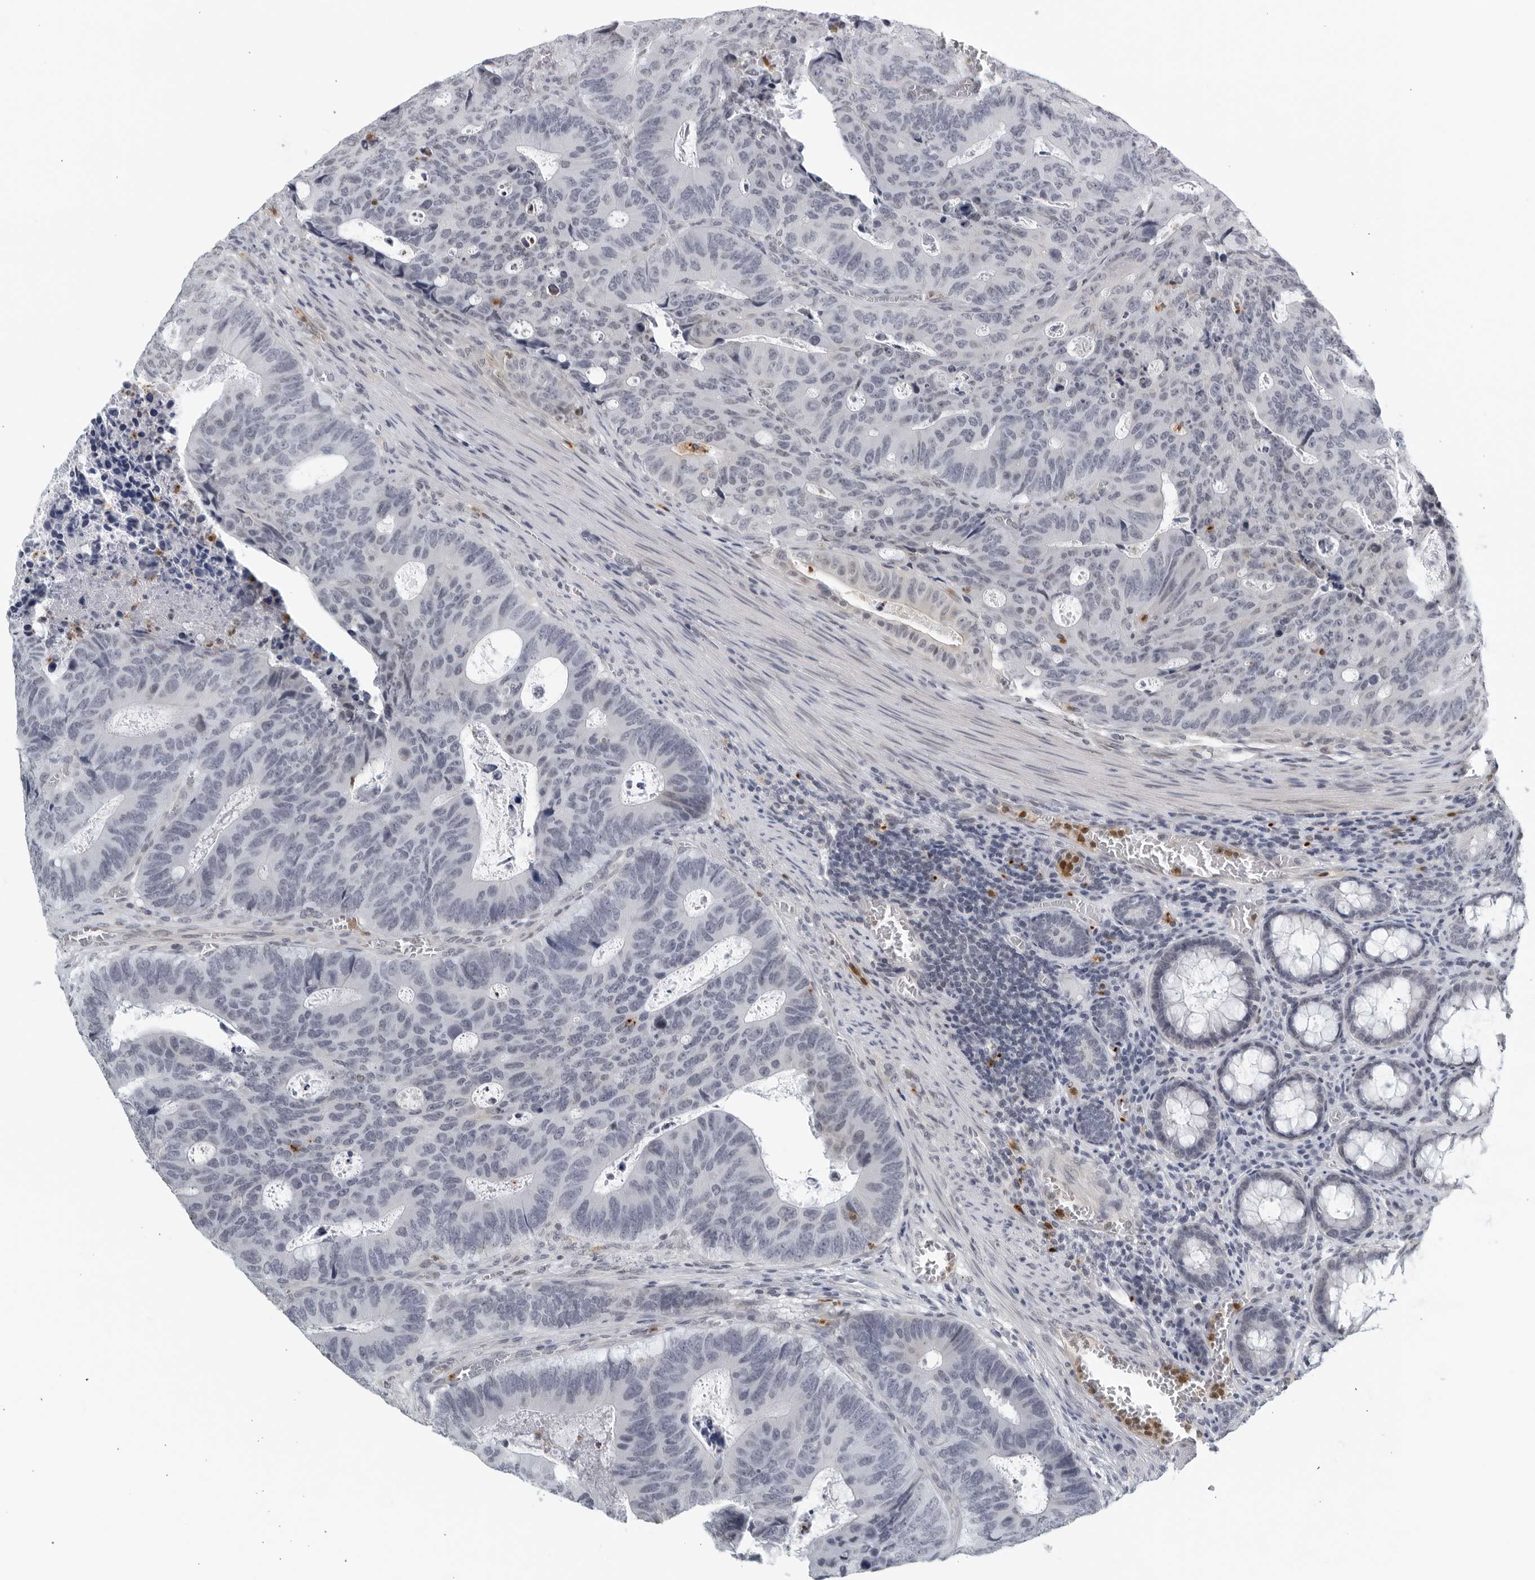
{"staining": {"intensity": "negative", "quantity": "none", "location": "none"}, "tissue": "colorectal cancer", "cell_type": "Tumor cells", "image_type": "cancer", "snomed": [{"axis": "morphology", "description": "Adenocarcinoma, NOS"}, {"axis": "topography", "description": "Colon"}], "caption": "The histopathology image exhibits no significant expression in tumor cells of colorectal adenocarcinoma.", "gene": "KLK7", "patient": {"sex": "male", "age": 87}}